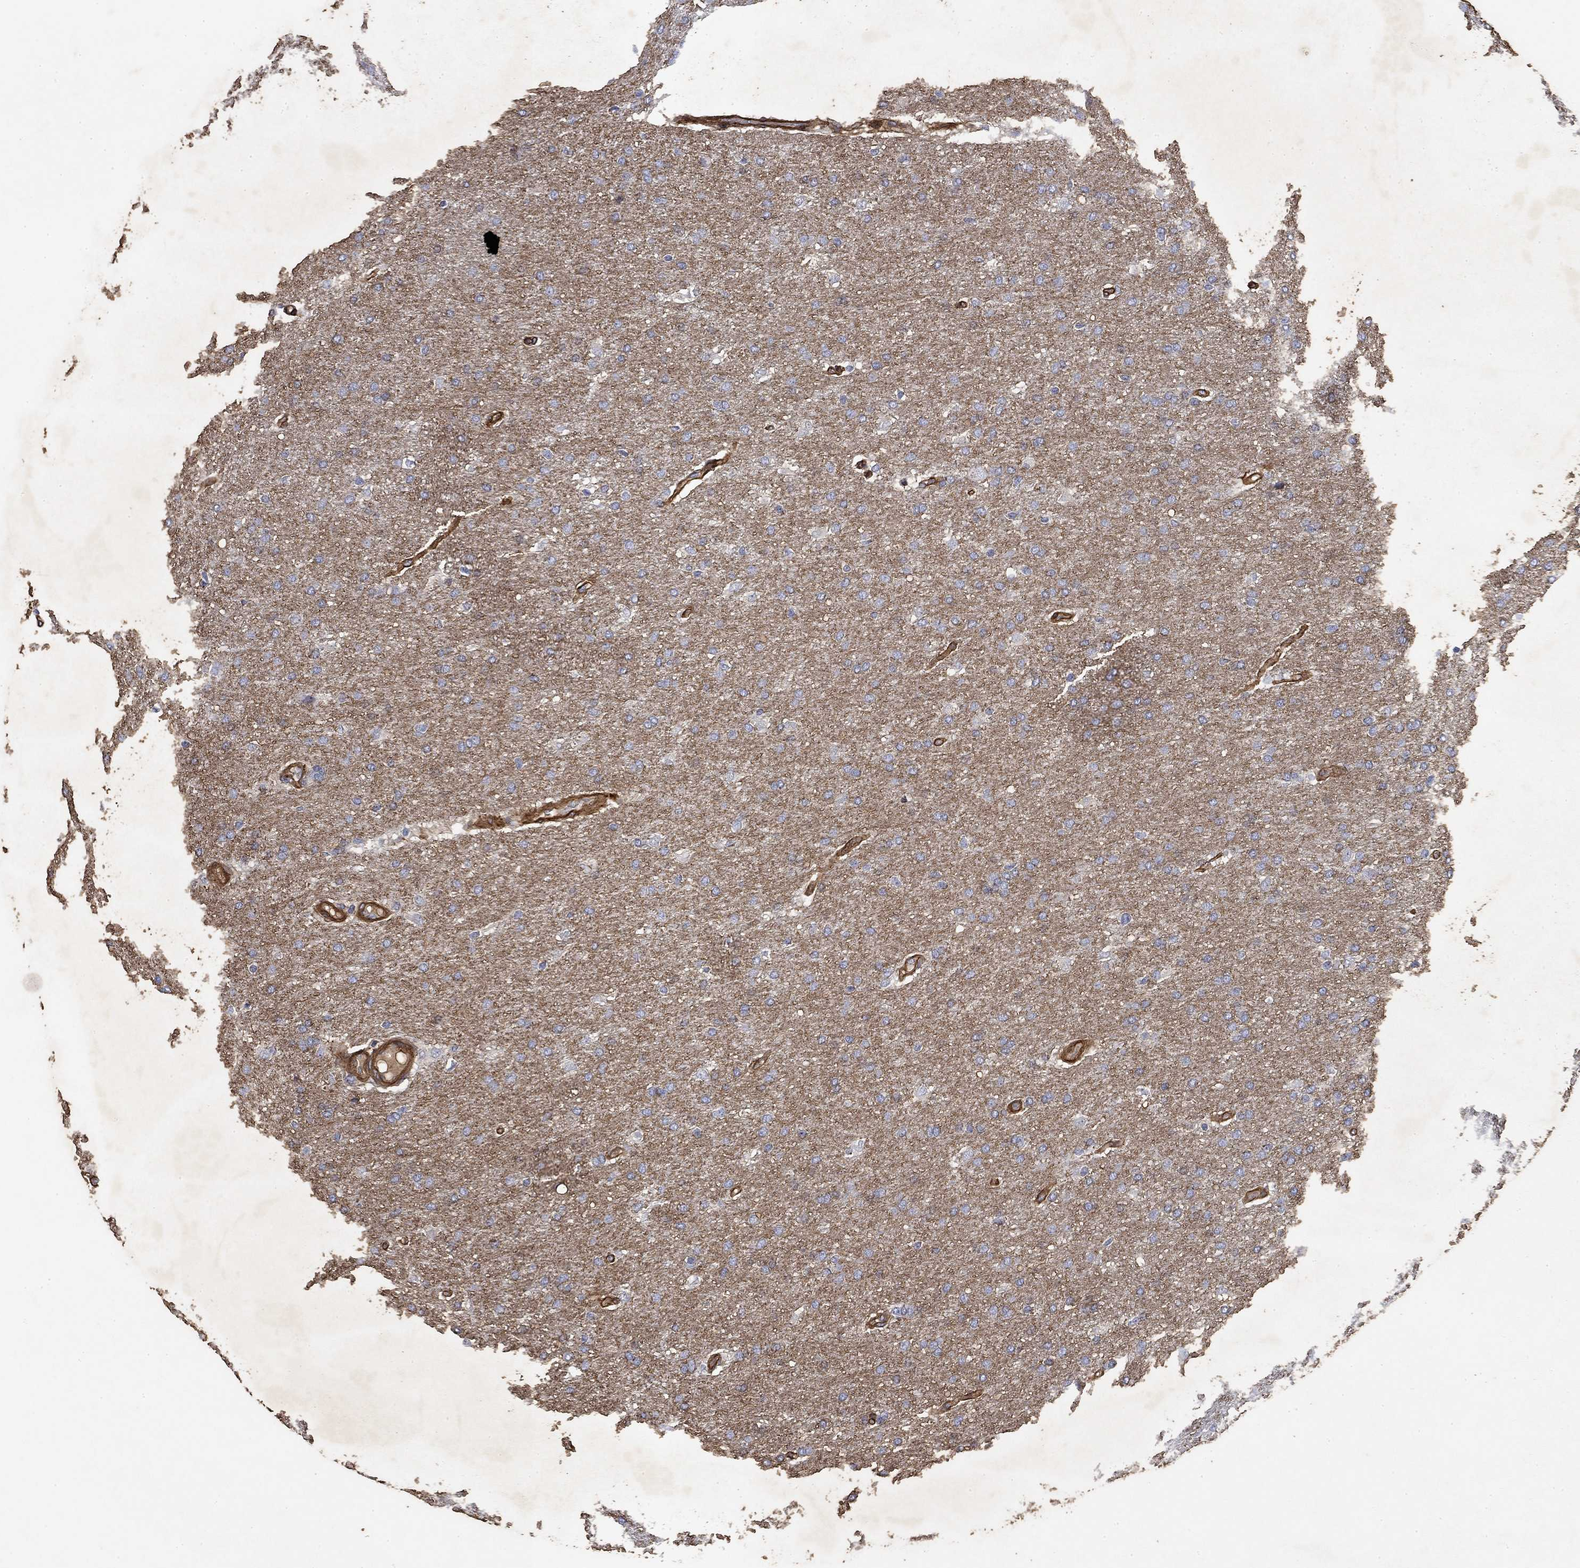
{"staining": {"intensity": "negative", "quantity": "none", "location": "none"}, "tissue": "glioma", "cell_type": "Tumor cells", "image_type": "cancer", "snomed": [{"axis": "morphology", "description": "Glioma, malignant, Low grade"}, {"axis": "topography", "description": "Brain"}], "caption": "This photomicrograph is of malignant glioma (low-grade) stained with immunohistochemistry to label a protein in brown with the nuclei are counter-stained blue. There is no positivity in tumor cells.", "gene": "COL4A2", "patient": {"sex": "female", "age": 37}}